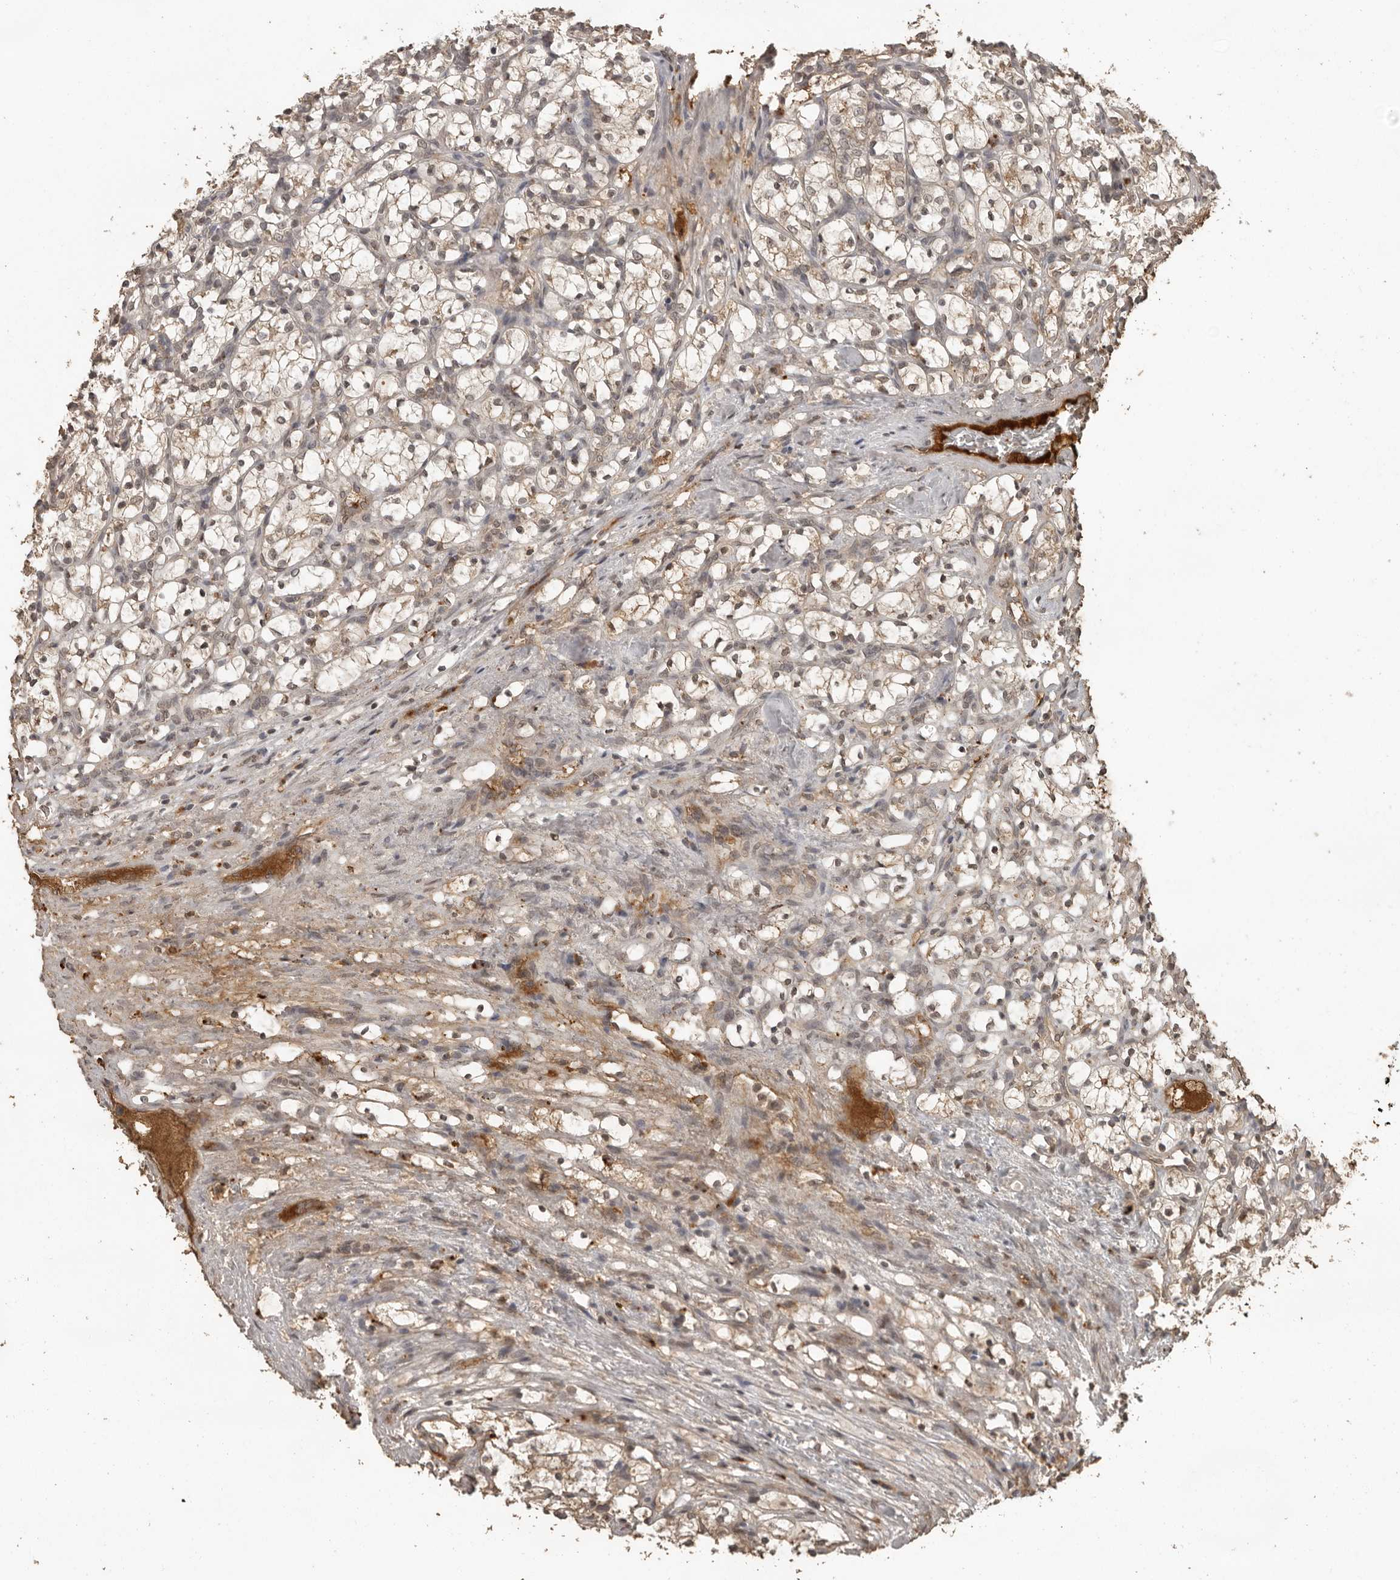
{"staining": {"intensity": "moderate", "quantity": "<25%", "location": "cytoplasmic/membranous"}, "tissue": "renal cancer", "cell_type": "Tumor cells", "image_type": "cancer", "snomed": [{"axis": "morphology", "description": "Adenocarcinoma, NOS"}, {"axis": "topography", "description": "Kidney"}], "caption": "Tumor cells exhibit low levels of moderate cytoplasmic/membranous expression in approximately <25% of cells in renal cancer (adenocarcinoma).", "gene": "CTF1", "patient": {"sex": "female", "age": 69}}